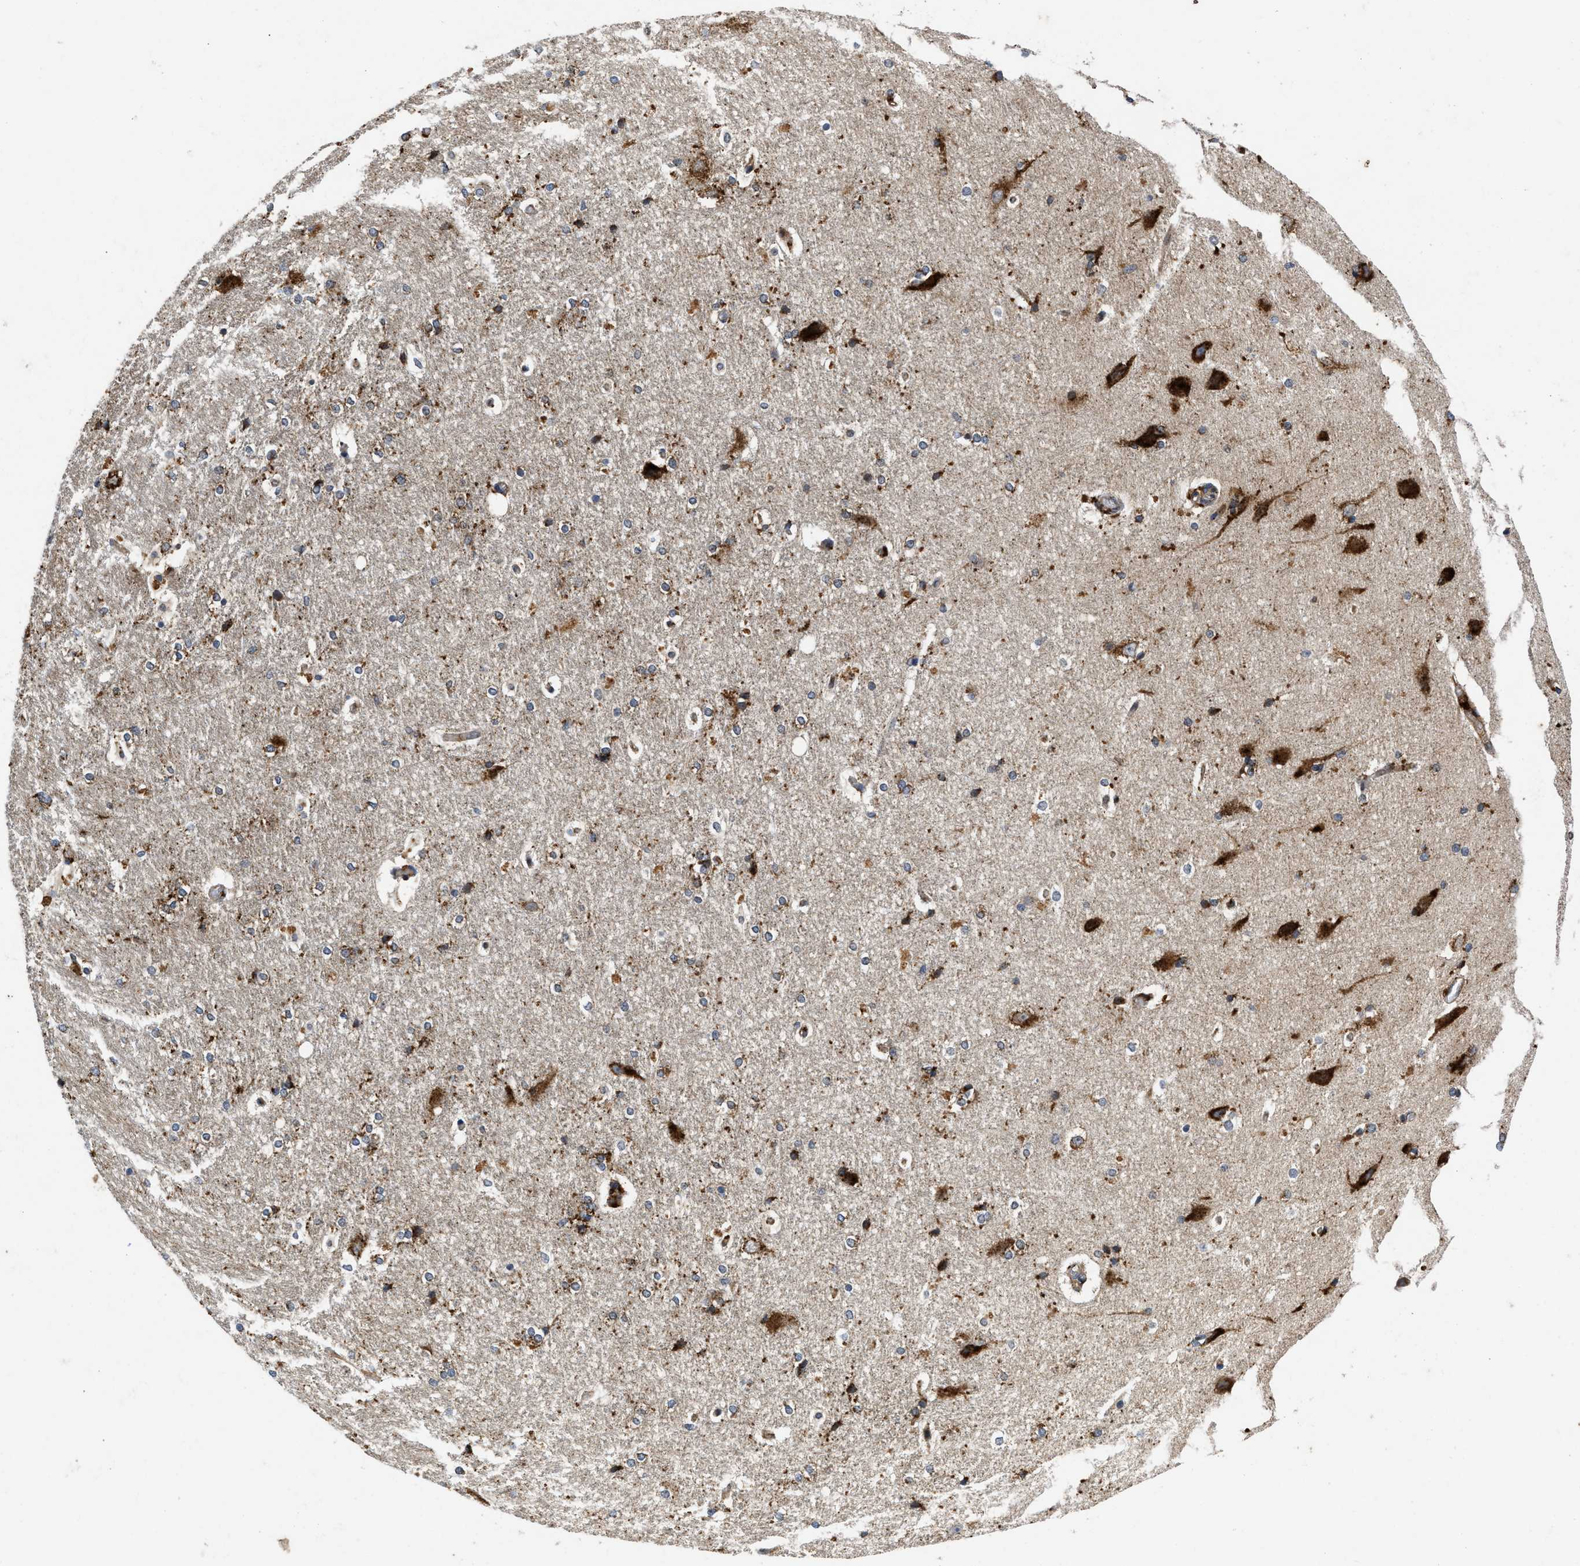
{"staining": {"intensity": "moderate", "quantity": "25%-75%", "location": "cytoplasmic/membranous"}, "tissue": "hippocampus", "cell_type": "Glial cells", "image_type": "normal", "snomed": [{"axis": "morphology", "description": "Normal tissue, NOS"}, {"axis": "topography", "description": "Hippocampus"}], "caption": "Immunohistochemistry of unremarkable human hippocampus demonstrates medium levels of moderate cytoplasmic/membranous expression in about 25%-75% of glial cells.", "gene": "ENPP4", "patient": {"sex": "female", "age": 19}}